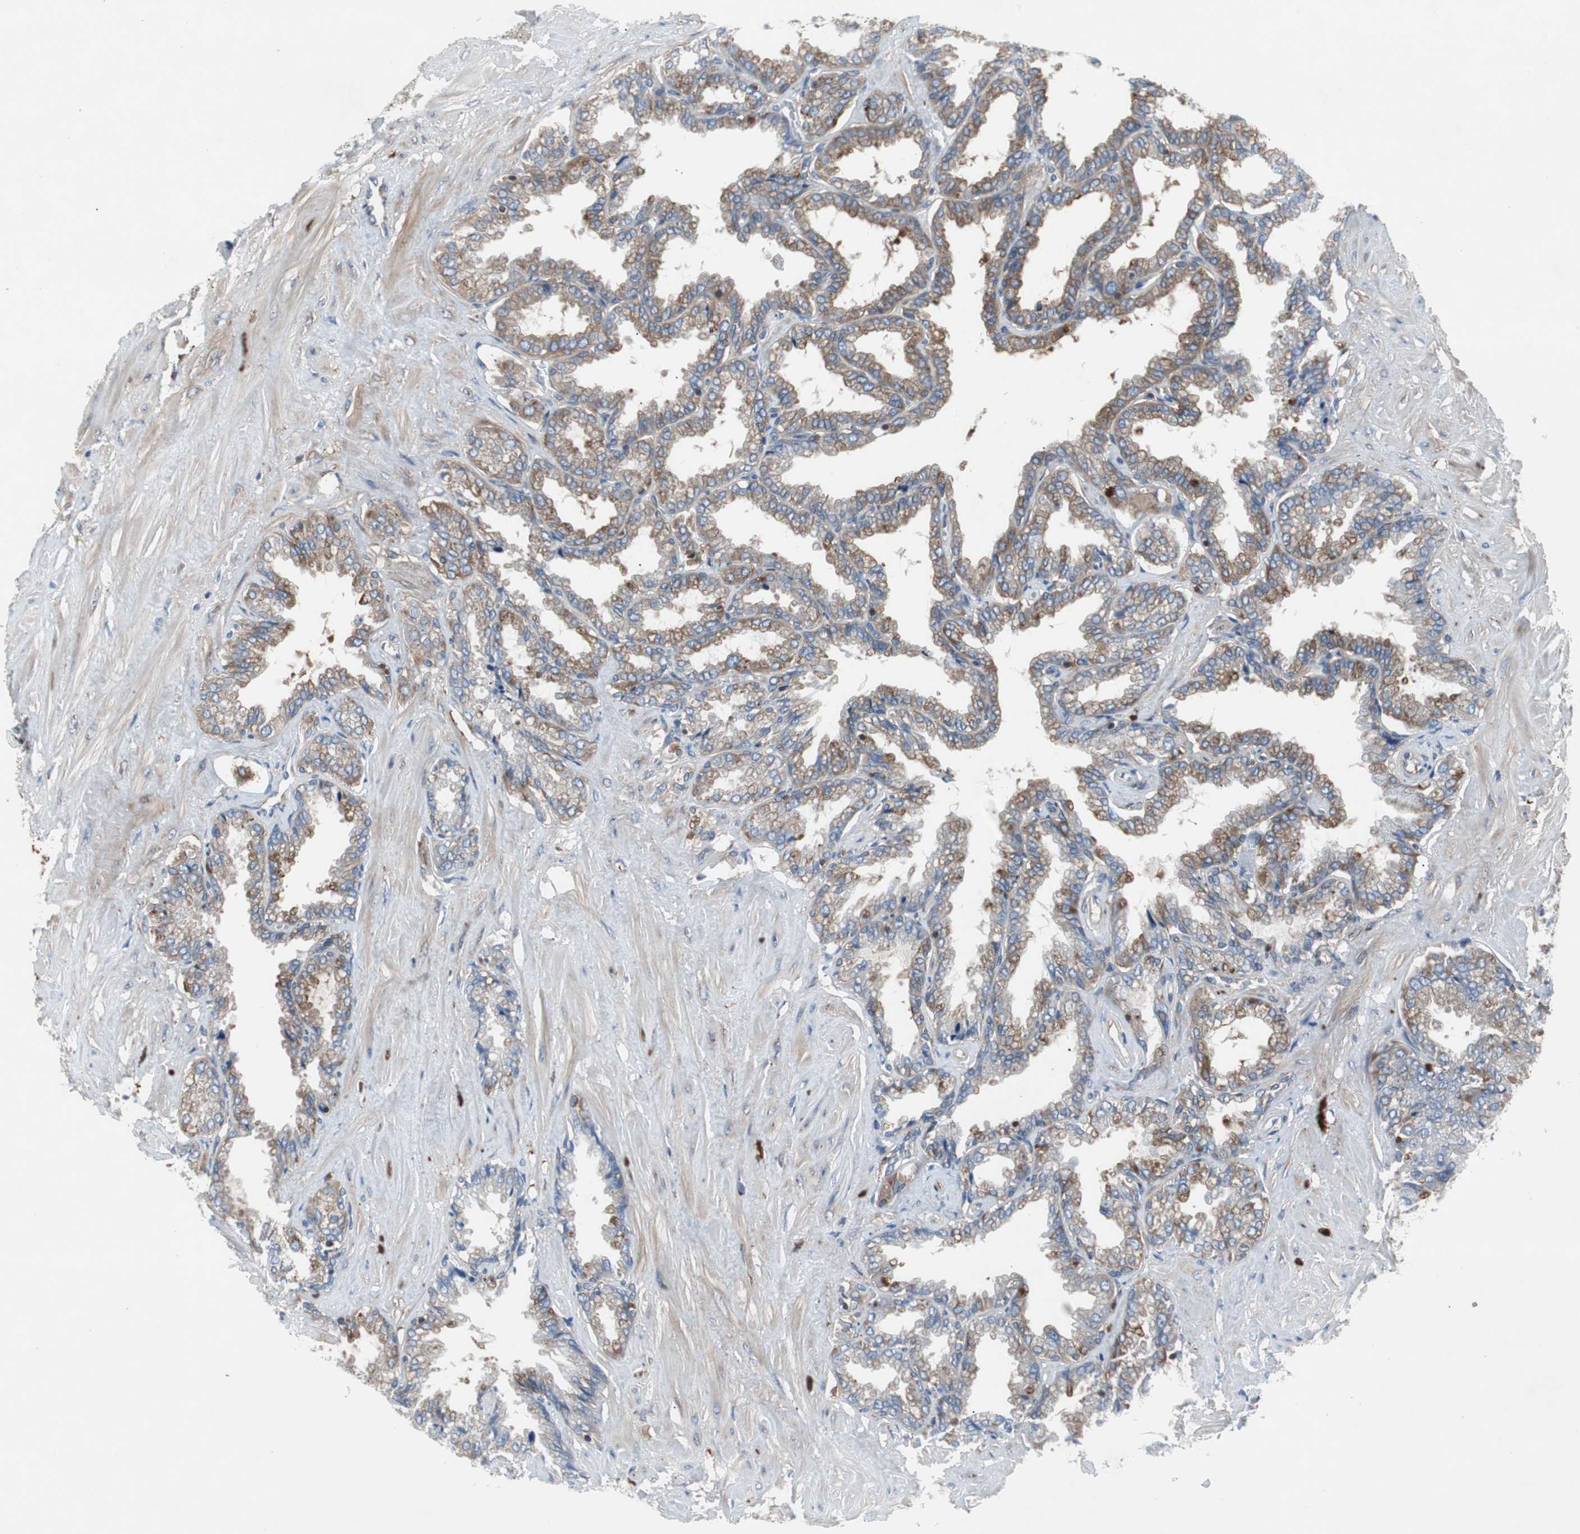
{"staining": {"intensity": "strong", "quantity": ">75%", "location": "cytoplasmic/membranous"}, "tissue": "seminal vesicle", "cell_type": "Glandular cells", "image_type": "normal", "snomed": [{"axis": "morphology", "description": "Normal tissue, NOS"}, {"axis": "topography", "description": "Seminal veicle"}], "caption": "Protein expression analysis of unremarkable seminal vesicle shows strong cytoplasmic/membranous staining in approximately >75% of glandular cells. Nuclei are stained in blue.", "gene": "GYS1", "patient": {"sex": "male", "age": 46}}